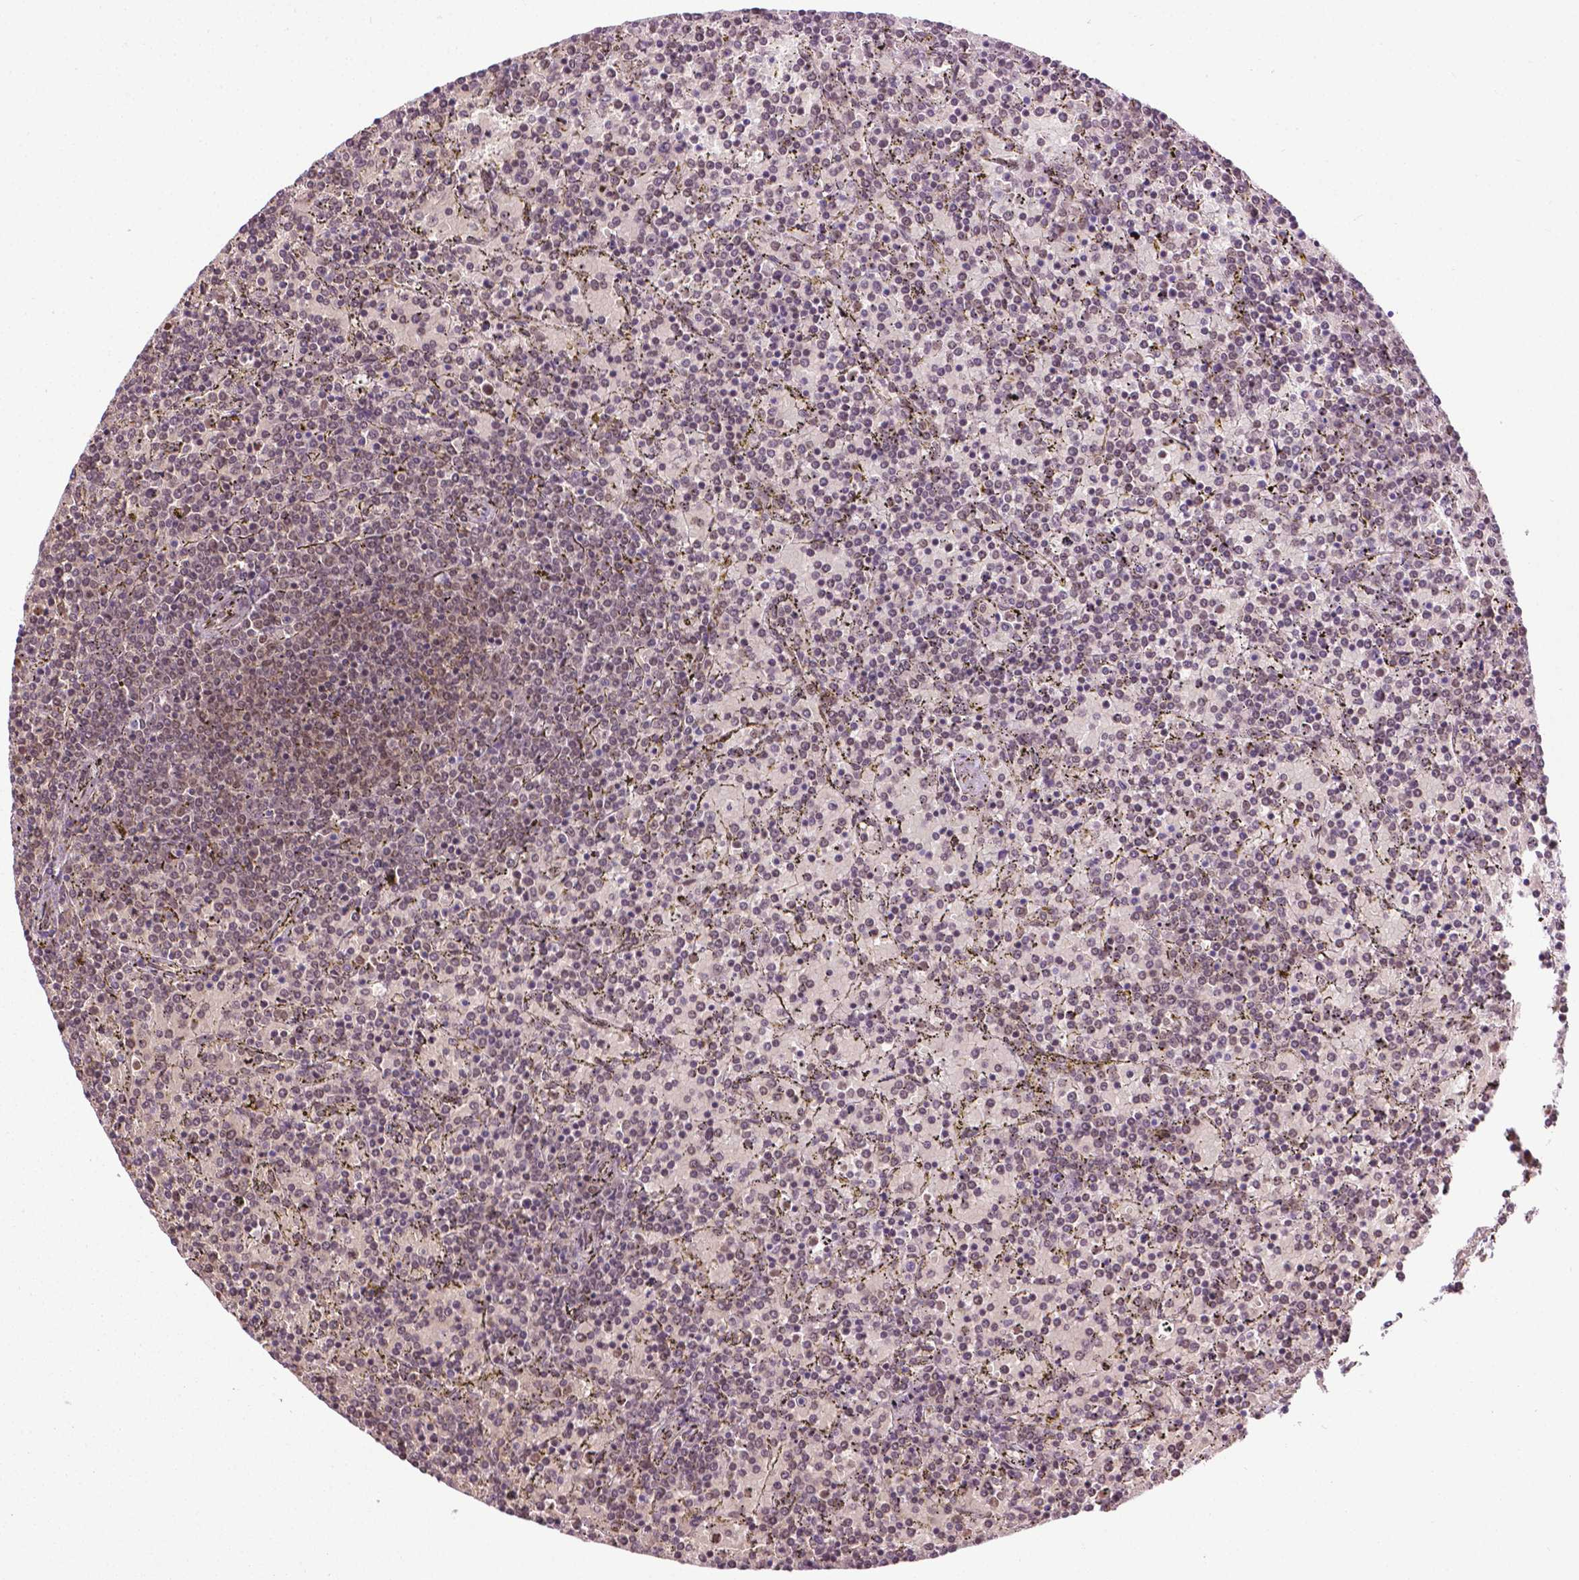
{"staining": {"intensity": "moderate", "quantity": "25%-75%", "location": "nuclear"}, "tissue": "lymphoma", "cell_type": "Tumor cells", "image_type": "cancer", "snomed": [{"axis": "morphology", "description": "Malignant lymphoma, non-Hodgkin's type, Low grade"}, {"axis": "topography", "description": "Spleen"}], "caption": "Immunohistochemistry micrograph of neoplastic tissue: lymphoma stained using IHC demonstrates medium levels of moderate protein expression localized specifically in the nuclear of tumor cells, appearing as a nuclear brown color.", "gene": "UBQLN4", "patient": {"sex": "female", "age": 77}}